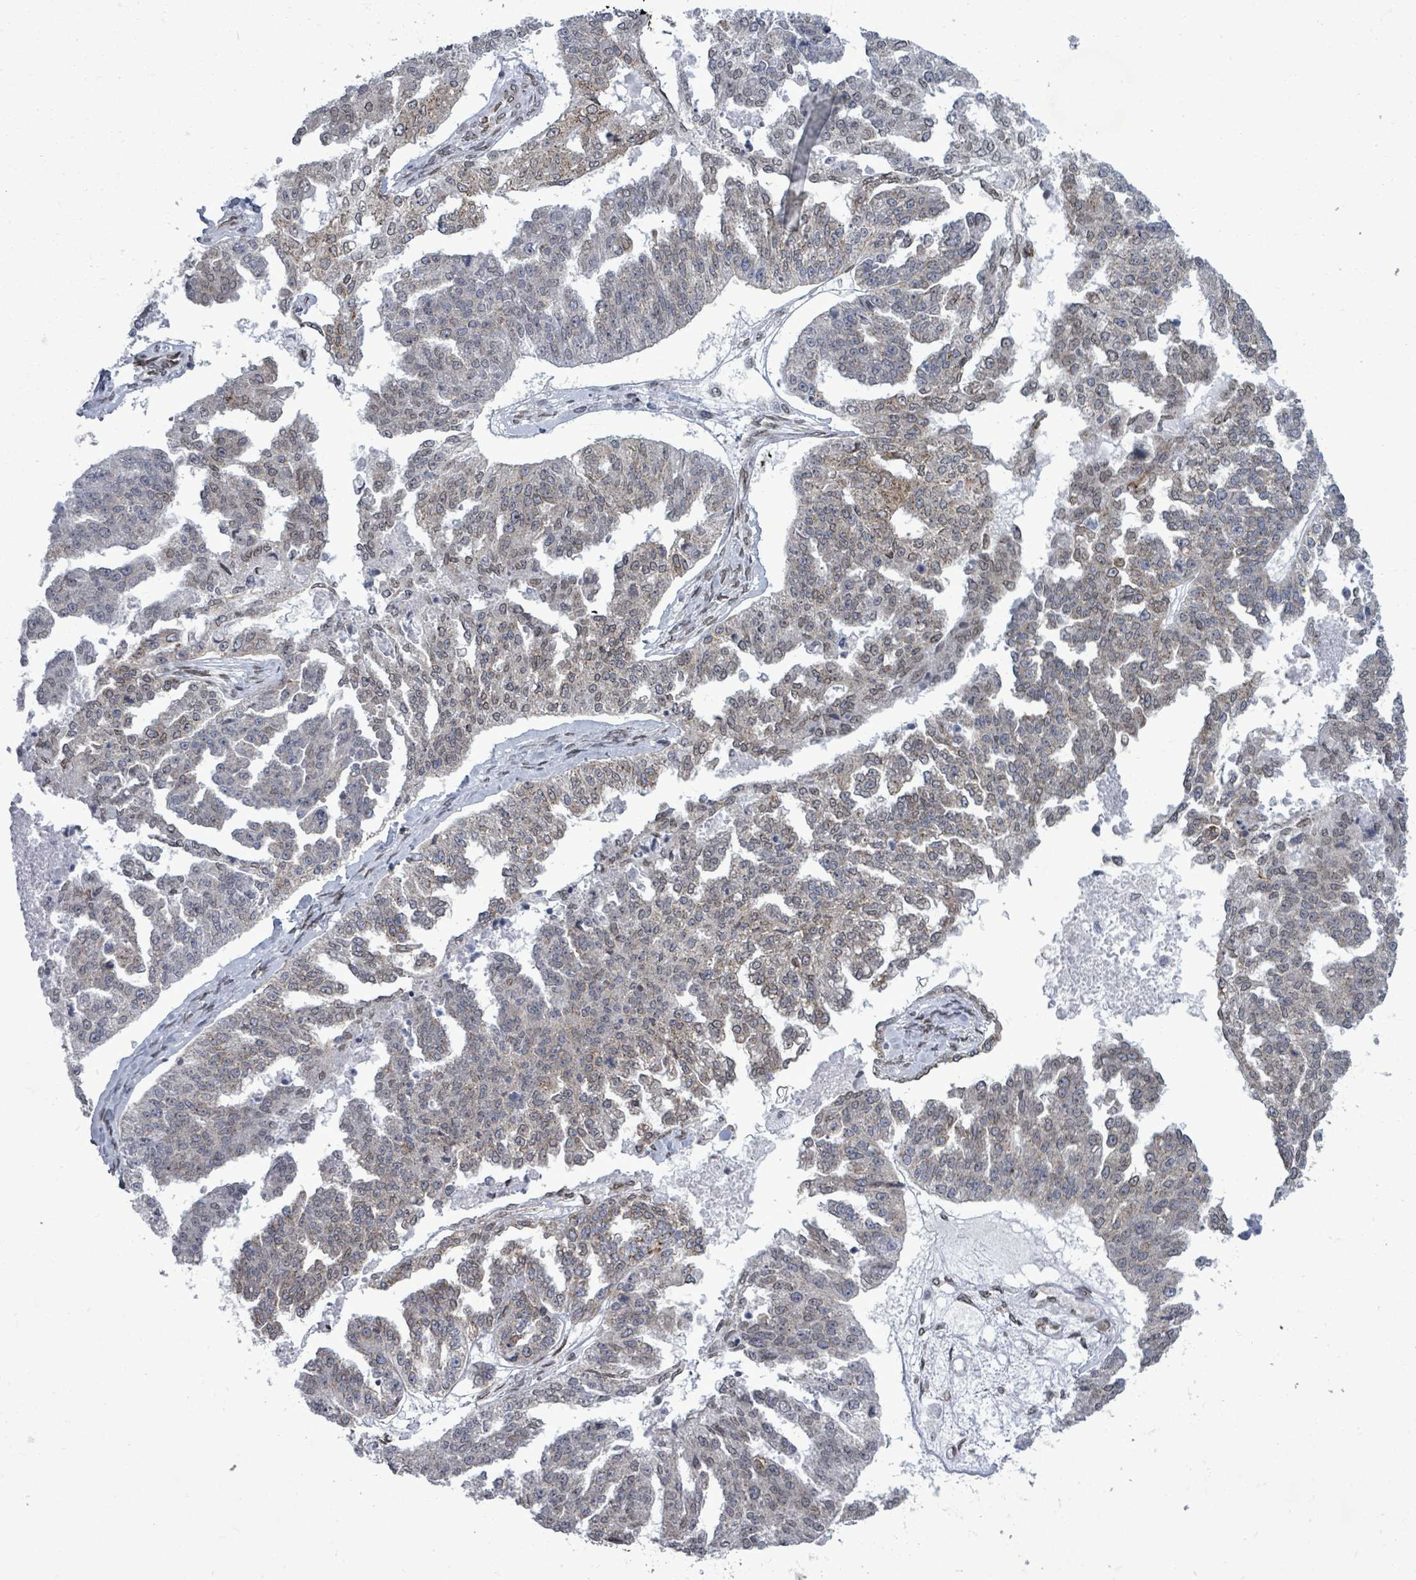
{"staining": {"intensity": "weak", "quantity": "<25%", "location": "cytoplasmic/membranous"}, "tissue": "ovarian cancer", "cell_type": "Tumor cells", "image_type": "cancer", "snomed": [{"axis": "morphology", "description": "Cystadenocarcinoma, serous, NOS"}, {"axis": "topography", "description": "Ovary"}], "caption": "This is a image of immunohistochemistry staining of ovarian cancer (serous cystadenocarcinoma), which shows no staining in tumor cells.", "gene": "ARFGAP1", "patient": {"sex": "female", "age": 58}}